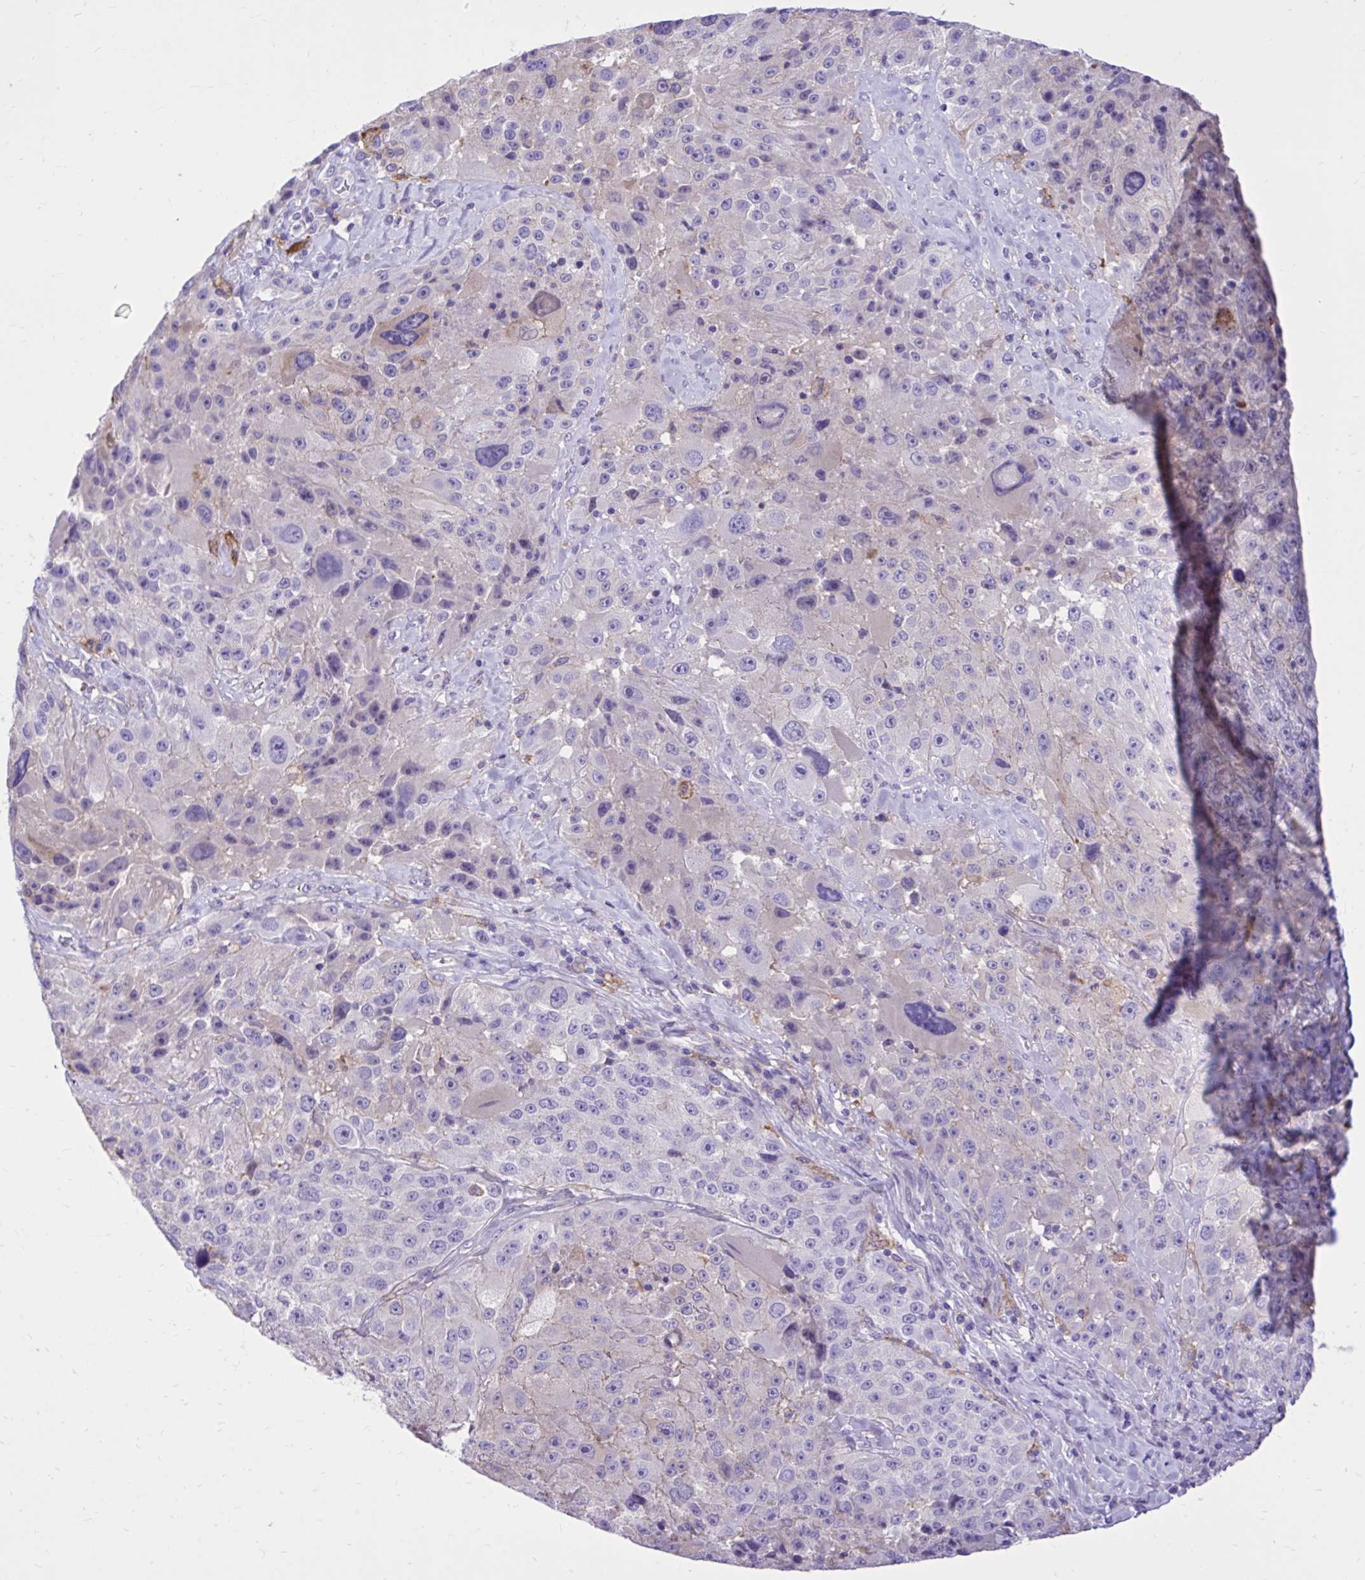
{"staining": {"intensity": "negative", "quantity": "none", "location": "none"}, "tissue": "melanoma", "cell_type": "Tumor cells", "image_type": "cancer", "snomed": [{"axis": "morphology", "description": "Malignant melanoma, Metastatic site"}, {"axis": "topography", "description": "Lymph node"}], "caption": "Immunohistochemical staining of human melanoma reveals no significant positivity in tumor cells. (DAB (3,3'-diaminobenzidine) immunohistochemistry visualized using brightfield microscopy, high magnification).", "gene": "TLR7", "patient": {"sex": "male", "age": 62}}